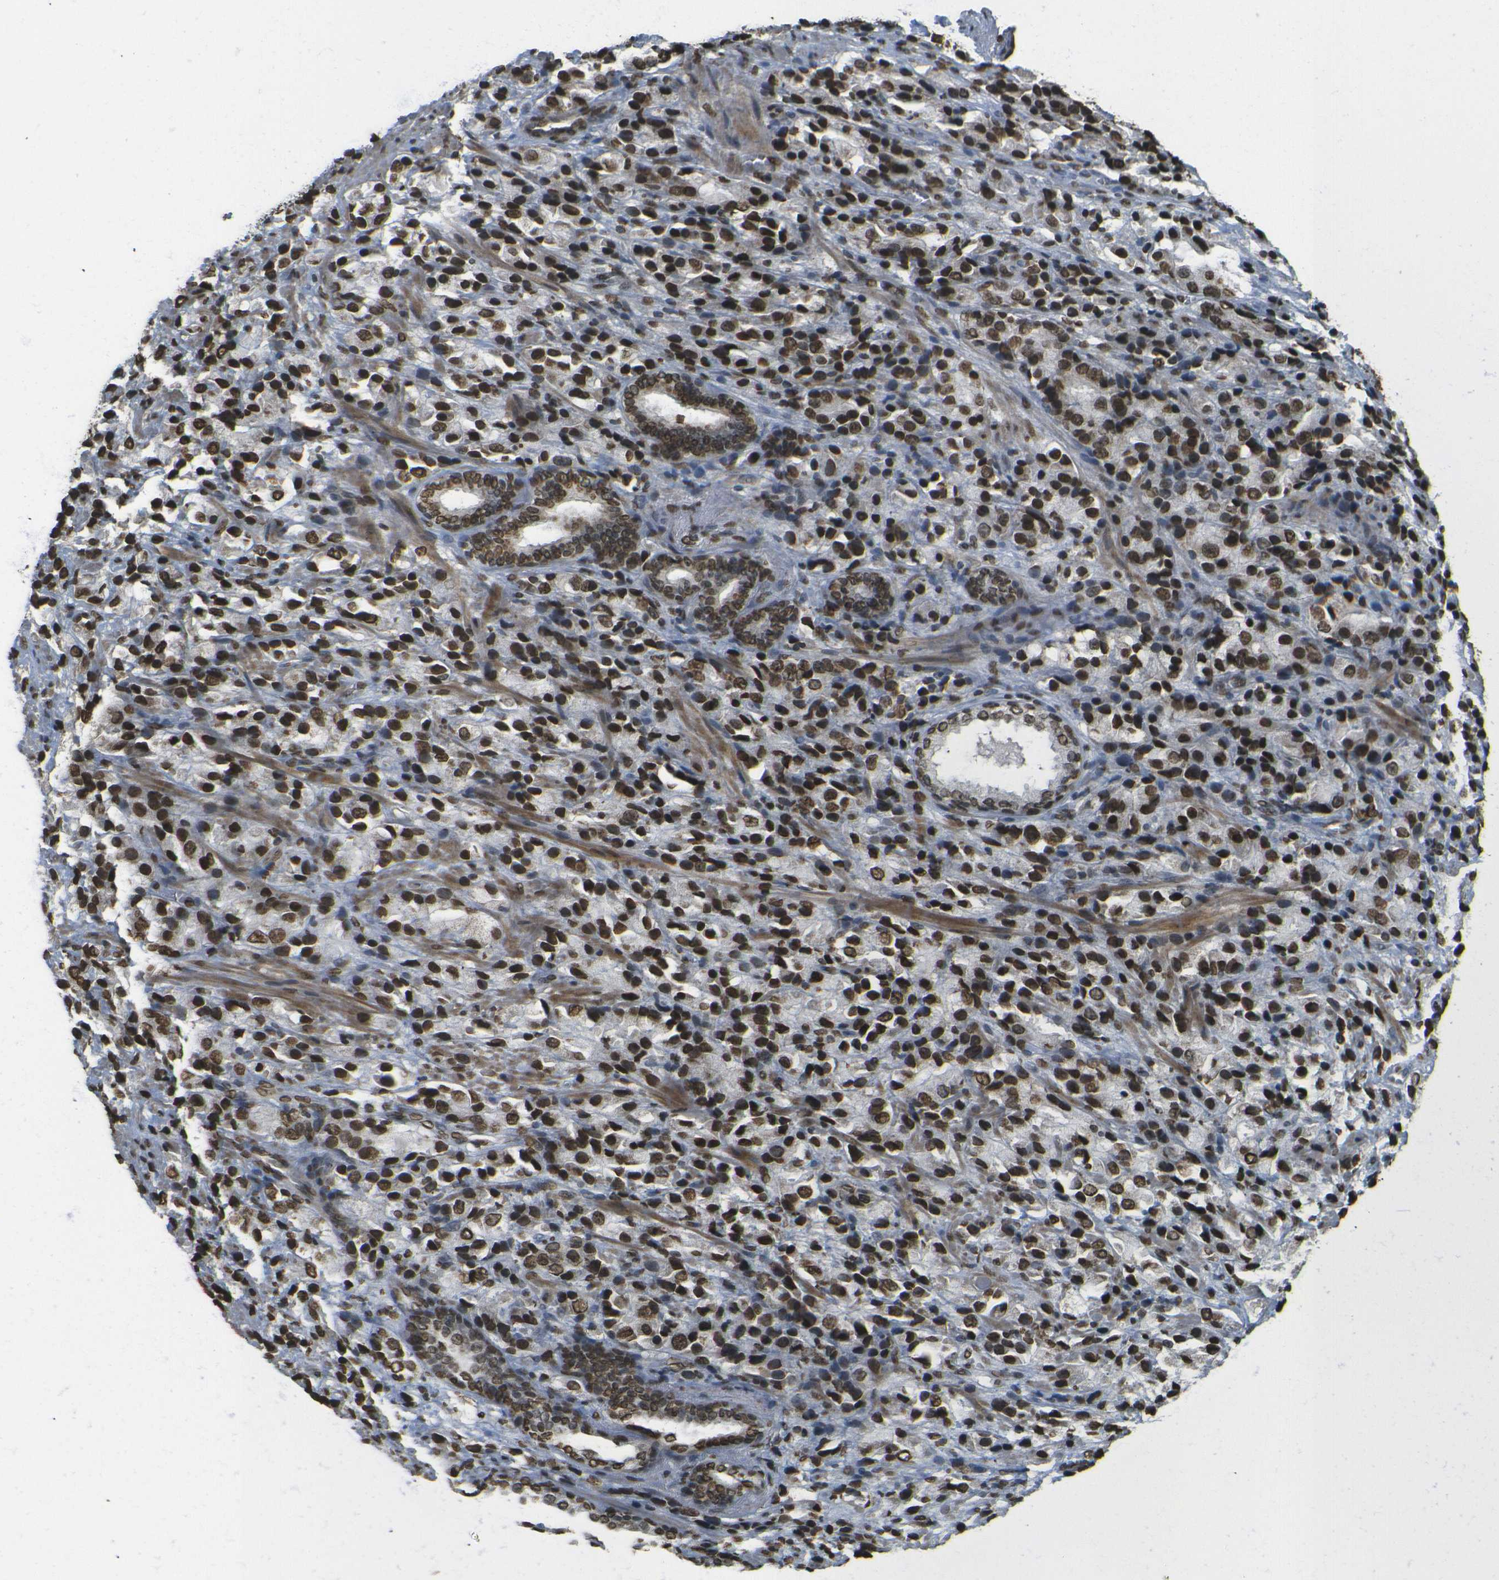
{"staining": {"intensity": "strong", "quantity": ">75%", "location": "nuclear"}, "tissue": "prostate cancer", "cell_type": "Tumor cells", "image_type": "cancer", "snomed": [{"axis": "morphology", "description": "Adenocarcinoma, High grade"}, {"axis": "topography", "description": "Prostate"}], "caption": "Prostate high-grade adenocarcinoma stained with a protein marker displays strong staining in tumor cells.", "gene": "H4C16", "patient": {"sex": "male", "age": 70}}